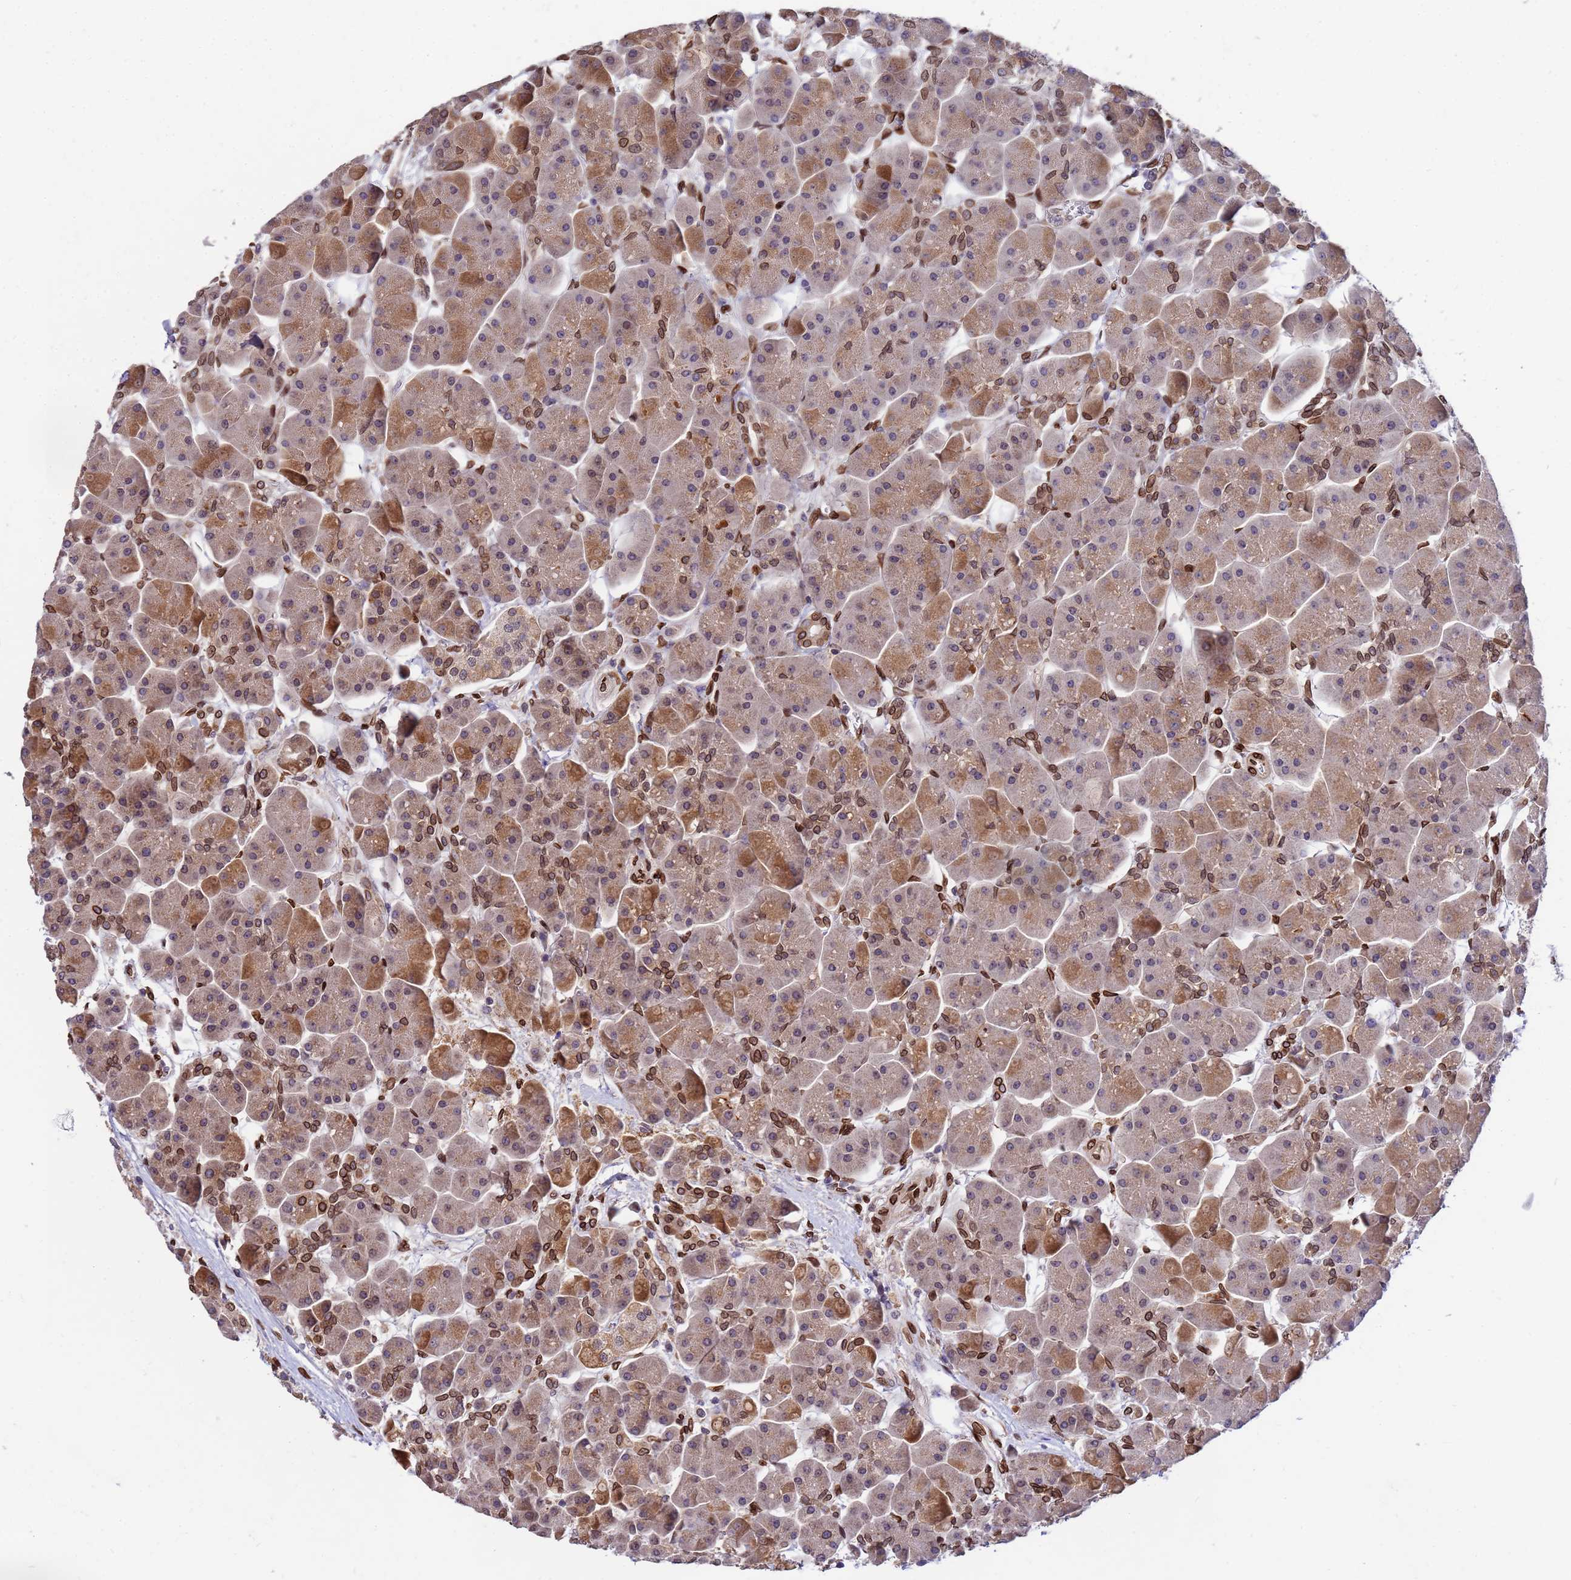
{"staining": {"intensity": "moderate", "quantity": ">75%", "location": "cytoplasmic/membranous,nuclear"}, "tissue": "pancreas", "cell_type": "Exocrine glandular cells", "image_type": "normal", "snomed": [{"axis": "morphology", "description": "Normal tissue, NOS"}, {"axis": "topography", "description": "Pancreas"}], "caption": "A brown stain labels moderate cytoplasmic/membranous,nuclear staining of a protein in exocrine glandular cells of unremarkable pancreas. (IHC, brightfield microscopy, high magnification).", "gene": "GPR135", "patient": {"sex": "male", "age": 66}}